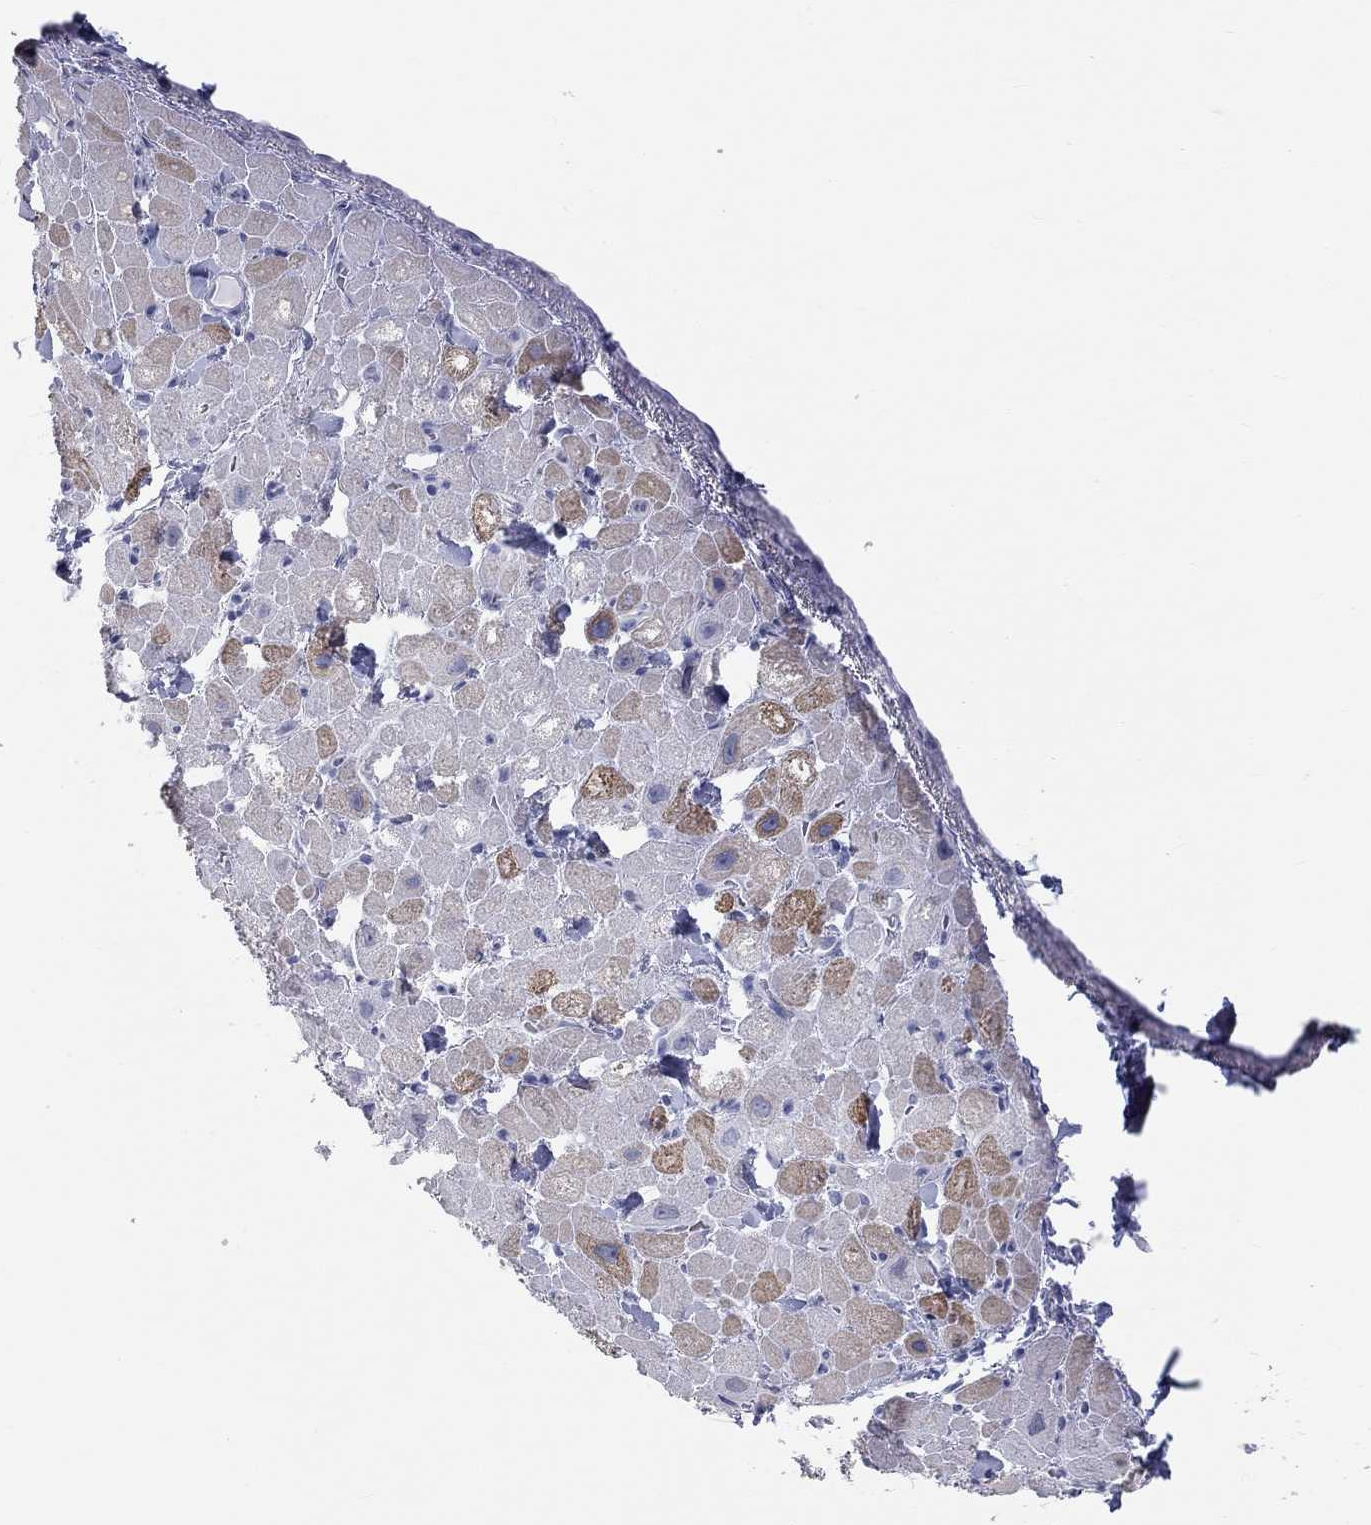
{"staining": {"intensity": "moderate", "quantity": ">75%", "location": "cytoplasmic/membranous"}, "tissue": "heart muscle", "cell_type": "Cardiomyocytes", "image_type": "normal", "snomed": [{"axis": "morphology", "description": "Normal tissue, NOS"}, {"axis": "topography", "description": "Heart"}], "caption": "The histopathology image displays immunohistochemical staining of normal heart muscle. There is moderate cytoplasmic/membranous expression is seen in about >75% of cardiomyocytes. (brown staining indicates protein expression, while blue staining denotes nuclei).", "gene": "AK8", "patient": {"sex": "male", "age": 60}}